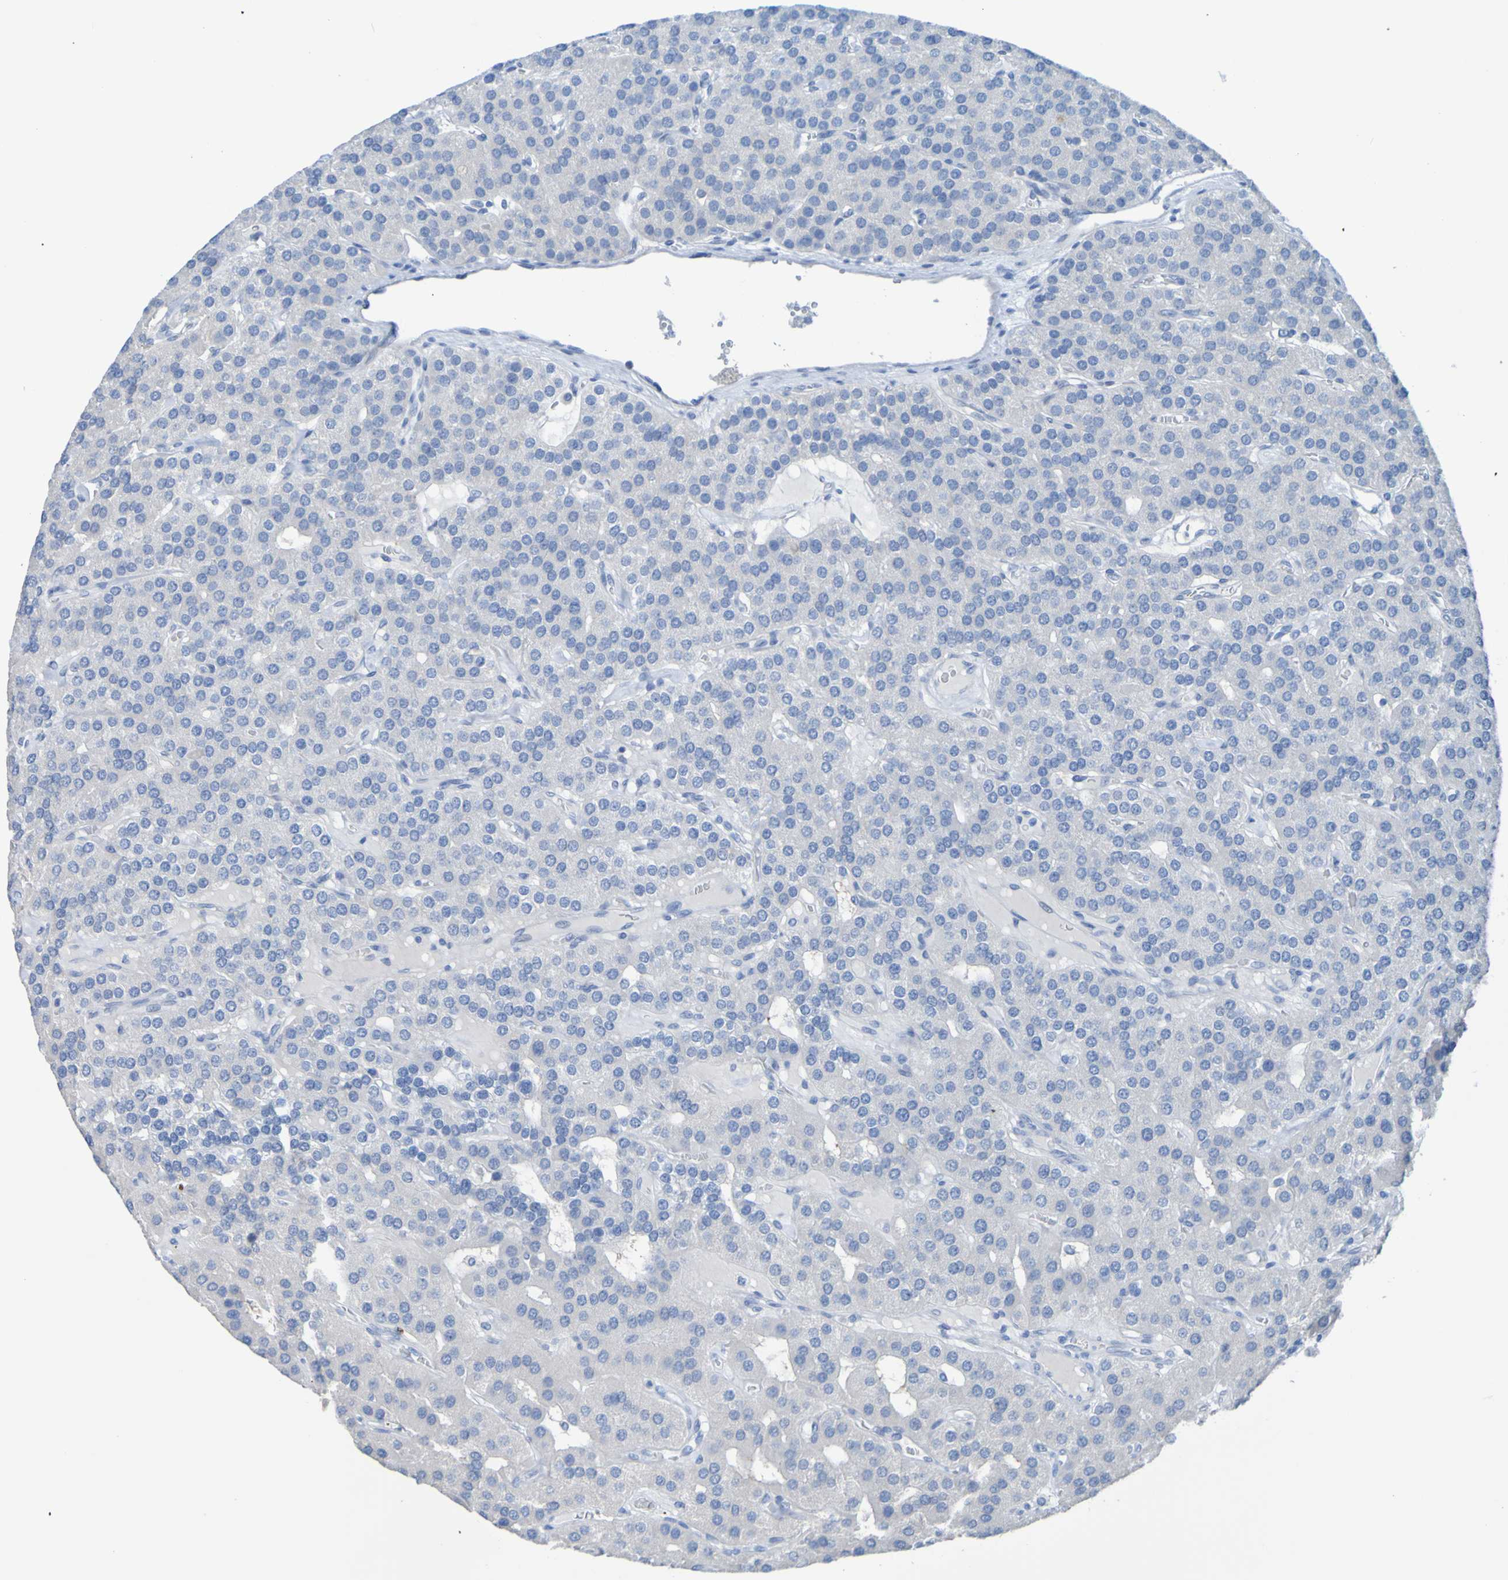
{"staining": {"intensity": "negative", "quantity": "none", "location": "none"}, "tissue": "parathyroid gland", "cell_type": "Glandular cells", "image_type": "normal", "snomed": [{"axis": "morphology", "description": "Normal tissue, NOS"}, {"axis": "morphology", "description": "Adenoma, NOS"}, {"axis": "topography", "description": "Parathyroid gland"}], "caption": "High power microscopy image of an immunohistochemistry (IHC) histopathology image of benign parathyroid gland, revealing no significant positivity in glandular cells. Brightfield microscopy of immunohistochemistry stained with DAB (brown) and hematoxylin (blue), captured at high magnification.", "gene": "ACMSD", "patient": {"sex": "female", "age": 86}}